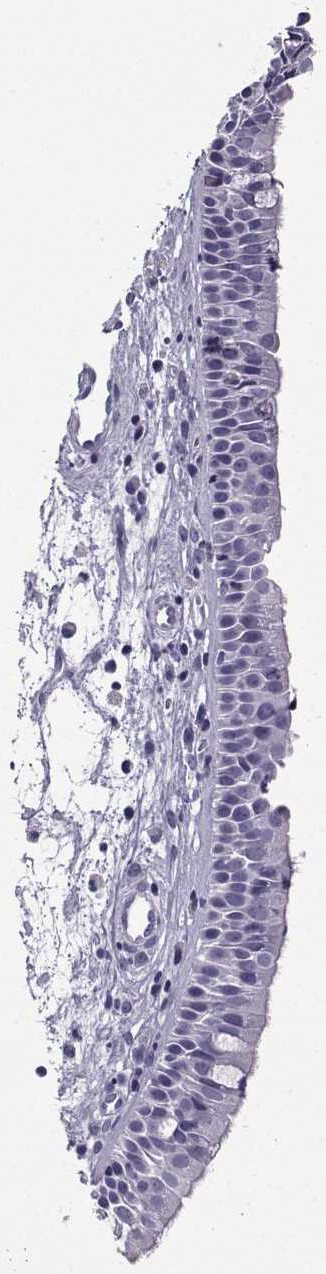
{"staining": {"intensity": "negative", "quantity": "none", "location": "none"}, "tissue": "nasopharynx", "cell_type": "Respiratory epithelial cells", "image_type": "normal", "snomed": [{"axis": "morphology", "description": "Normal tissue, NOS"}, {"axis": "topography", "description": "Nasopharynx"}], "caption": "DAB immunohistochemical staining of unremarkable human nasopharynx exhibits no significant positivity in respiratory epithelial cells.", "gene": "NEFL", "patient": {"sex": "female", "age": 68}}